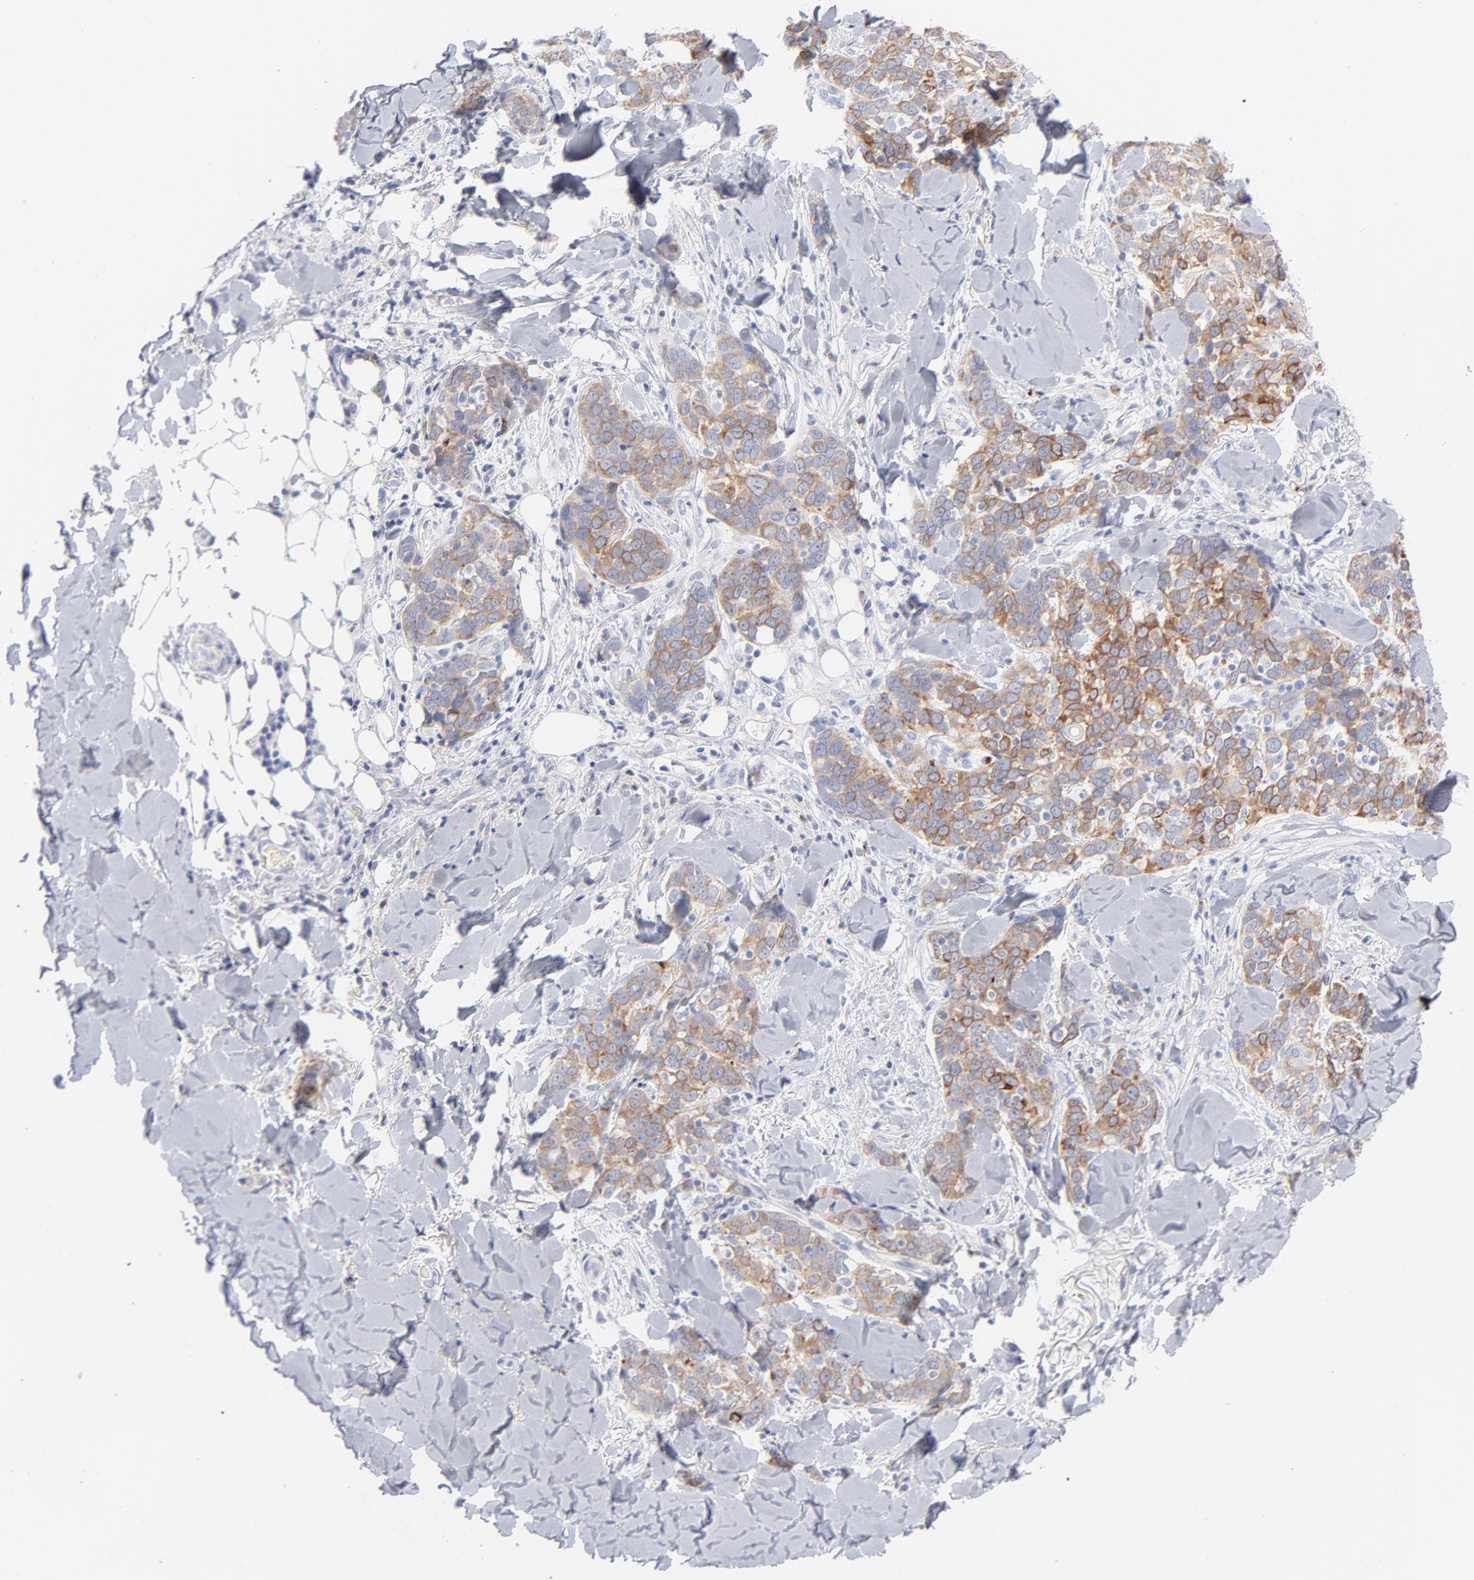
{"staining": {"intensity": "moderate", "quantity": ">75%", "location": "cytoplasmic/membranous"}, "tissue": "skin cancer", "cell_type": "Tumor cells", "image_type": "cancer", "snomed": [{"axis": "morphology", "description": "Normal tissue, NOS"}, {"axis": "morphology", "description": "Squamous cell carcinoma, NOS"}, {"axis": "topography", "description": "Skin"}], "caption": "Skin cancer (squamous cell carcinoma) tissue reveals moderate cytoplasmic/membranous expression in approximately >75% of tumor cells", "gene": "MID1", "patient": {"sex": "female", "age": 83}}